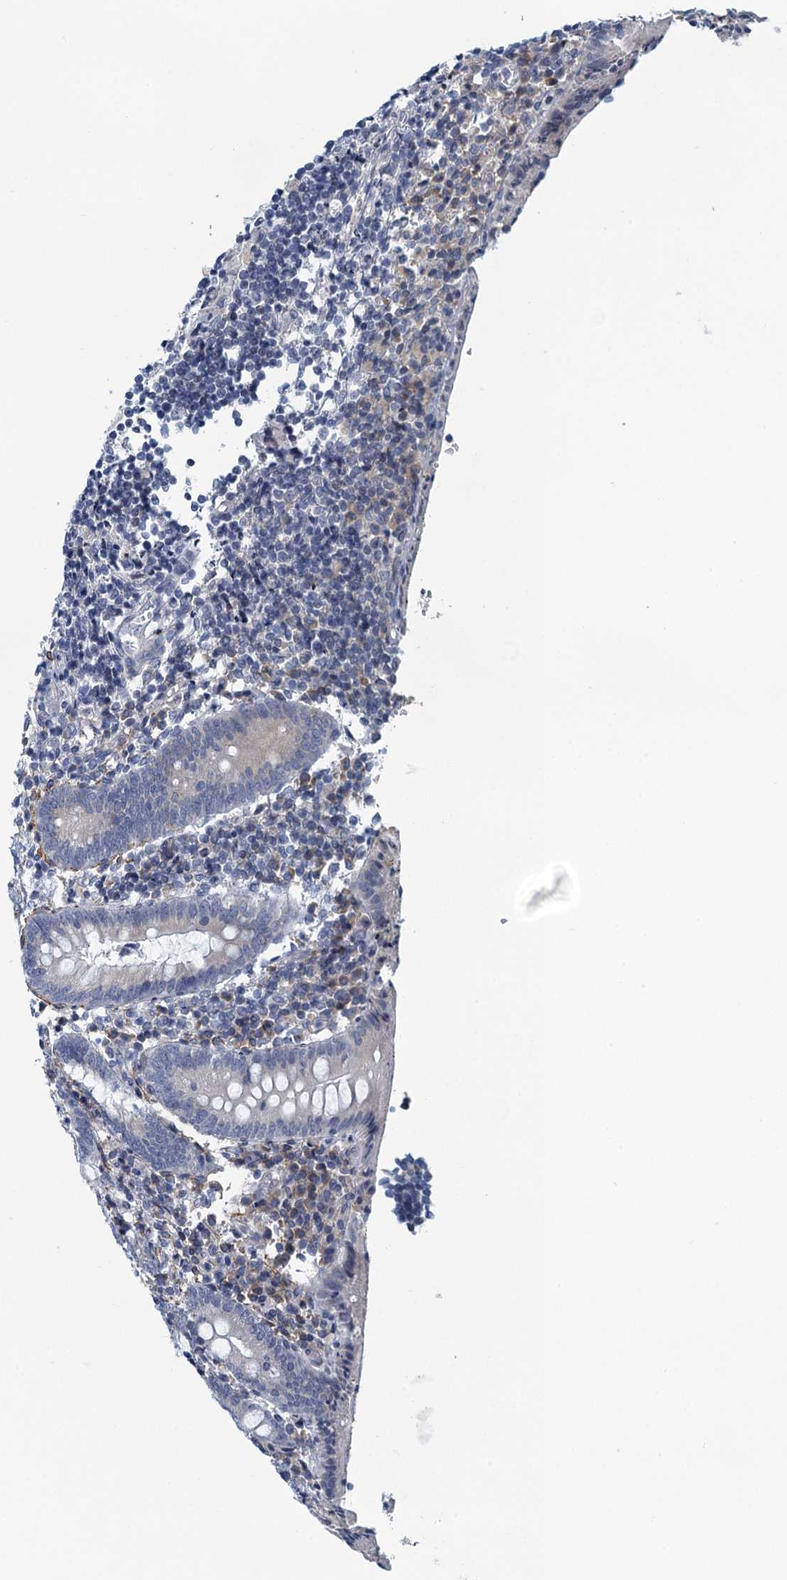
{"staining": {"intensity": "negative", "quantity": "none", "location": "none"}, "tissue": "appendix", "cell_type": "Glandular cells", "image_type": "normal", "snomed": [{"axis": "morphology", "description": "Normal tissue, NOS"}, {"axis": "topography", "description": "Appendix"}], "caption": "This is an IHC photomicrograph of benign appendix. There is no positivity in glandular cells.", "gene": "ALG2", "patient": {"sex": "female", "age": 17}}